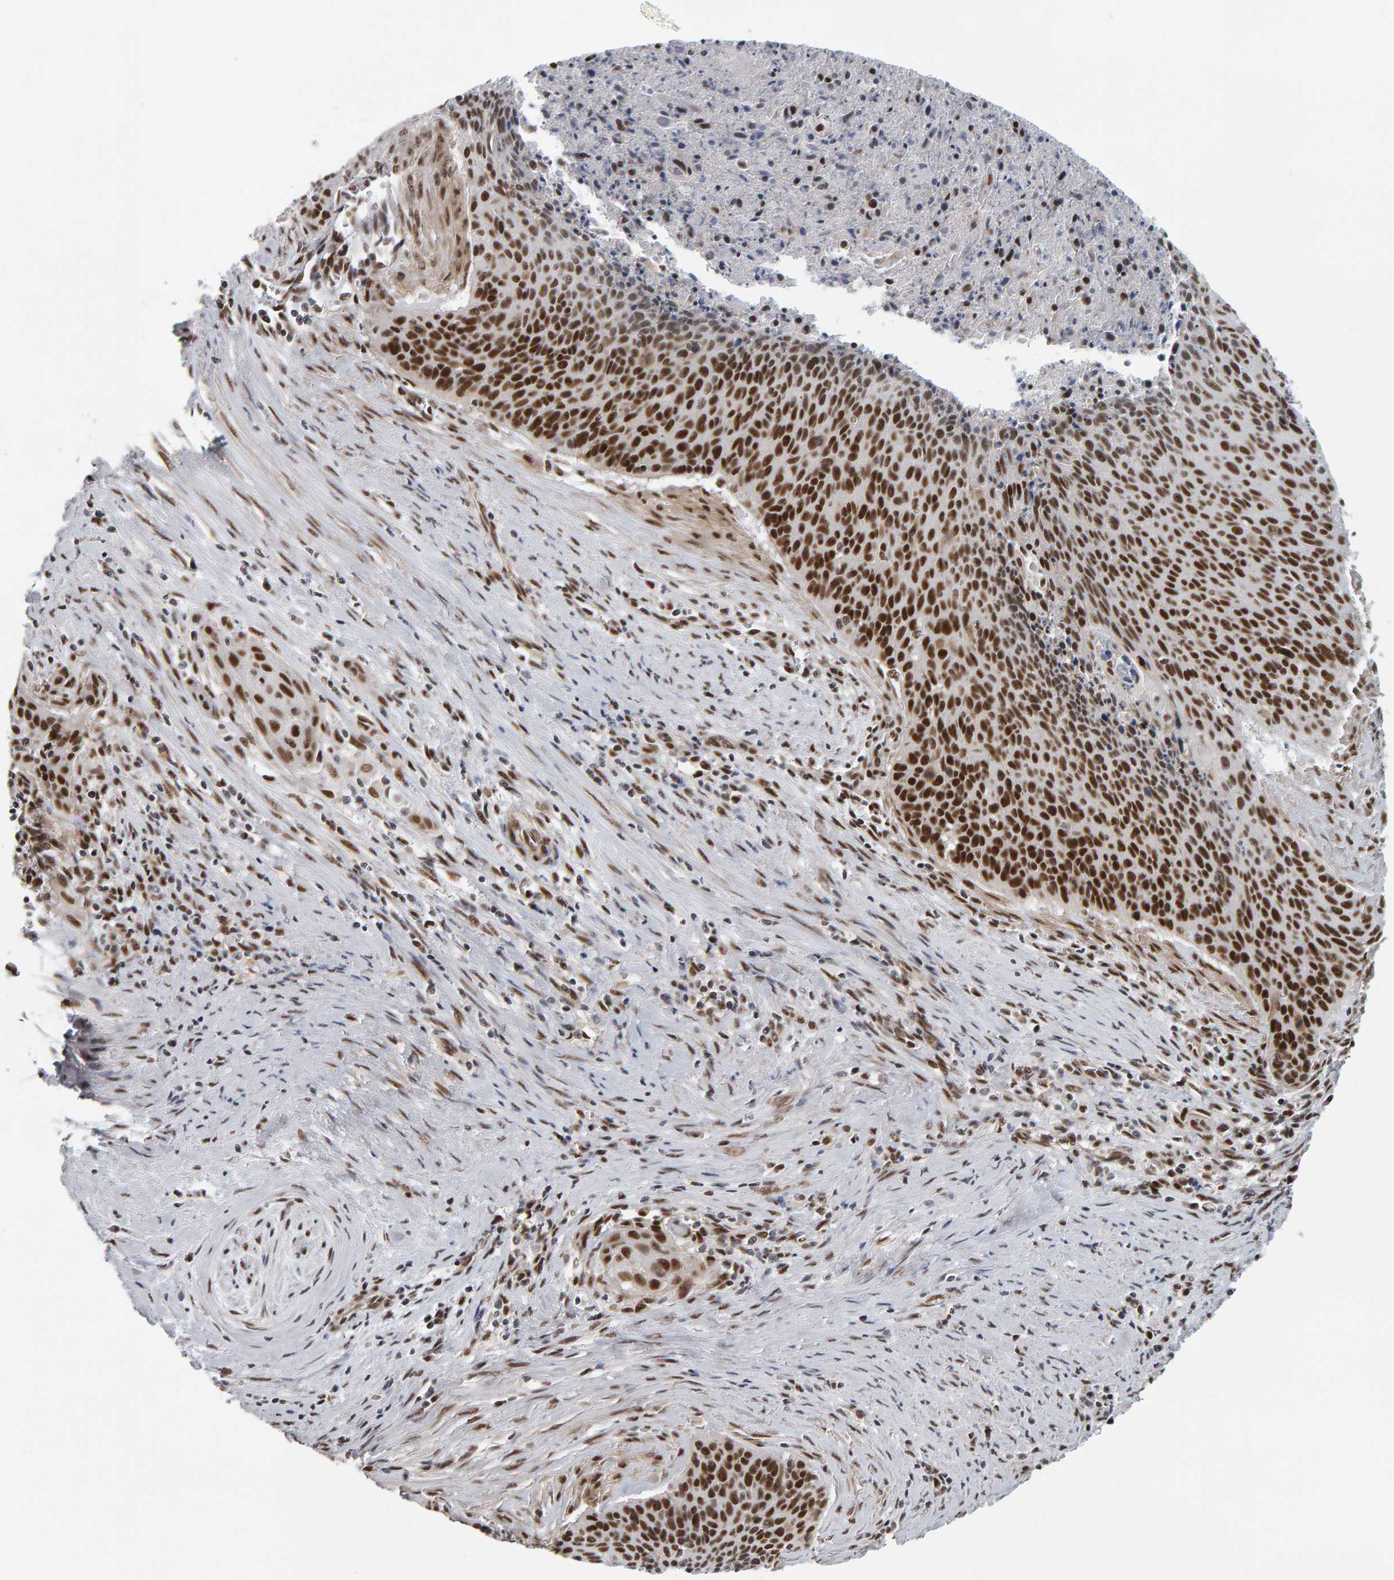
{"staining": {"intensity": "strong", "quantity": ">75%", "location": "nuclear"}, "tissue": "cervical cancer", "cell_type": "Tumor cells", "image_type": "cancer", "snomed": [{"axis": "morphology", "description": "Squamous cell carcinoma, NOS"}, {"axis": "topography", "description": "Cervix"}], "caption": "Protein staining of cervical squamous cell carcinoma tissue demonstrates strong nuclear positivity in about >75% of tumor cells.", "gene": "ATF7IP", "patient": {"sex": "female", "age": 55}}